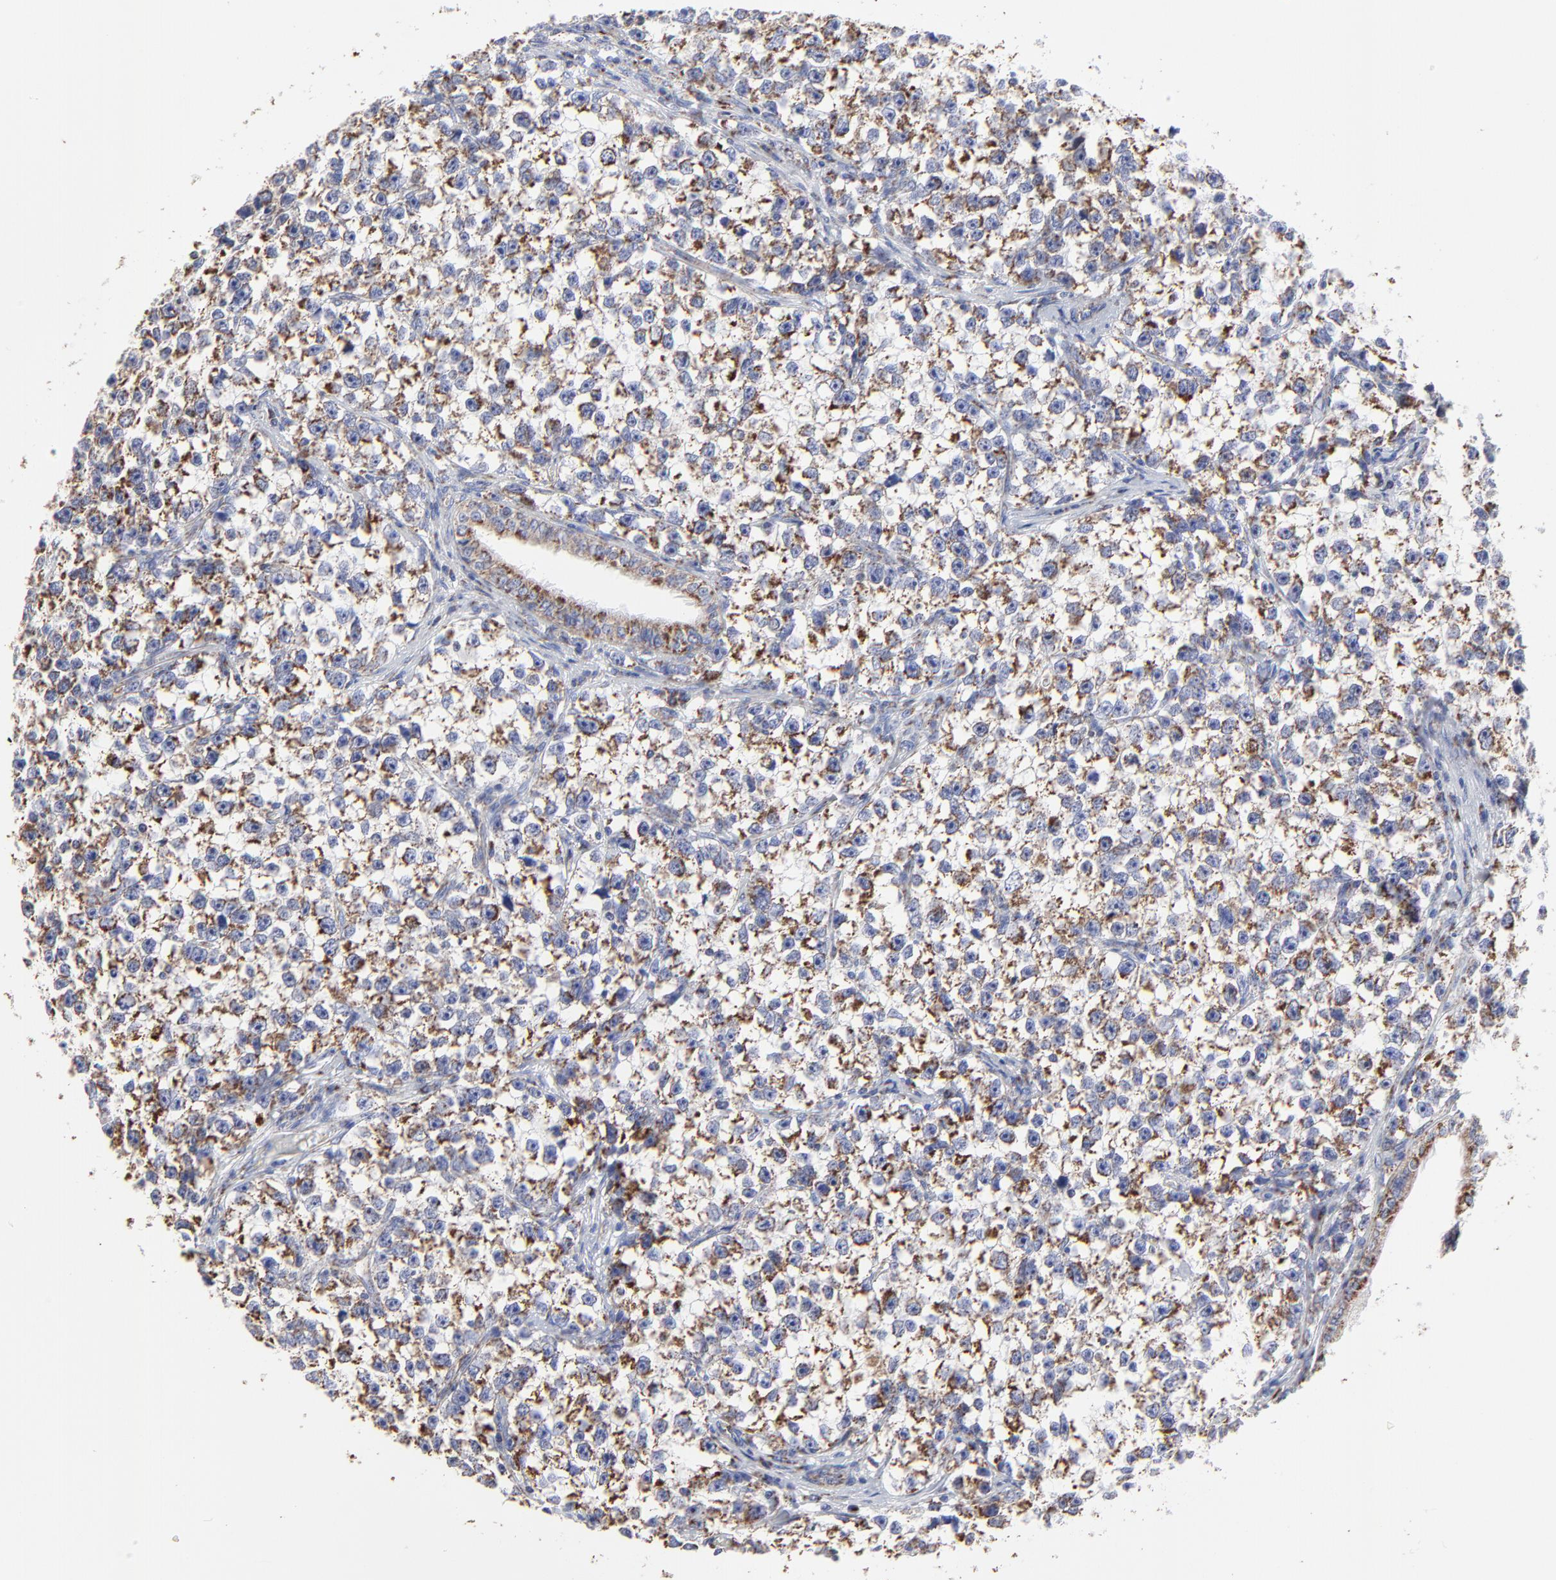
{"staining": {"intensity": "moderate", "quantity": ">75%", "location": "cytoplasmic/membranous"}, "tissue": "testis cancer", "cell_type": "Tumor cells", "image_type": "cancer", "snomed": [{"axis": "morphology", "description": "Seminoma, NOS"}, {"axis": "morphology", "description": "Carcinoma, Embryonal, NOS"}, {"axis": "topography", "description": "Testis"}], "caption": "About >75% of tumor cells in testis cancer show moderate cytoplasmic/membranous protein expression as visualized by brown immunohistochemical staining.", "gene": "PINK1", "patient": {"sex": "male", "age": 30}}